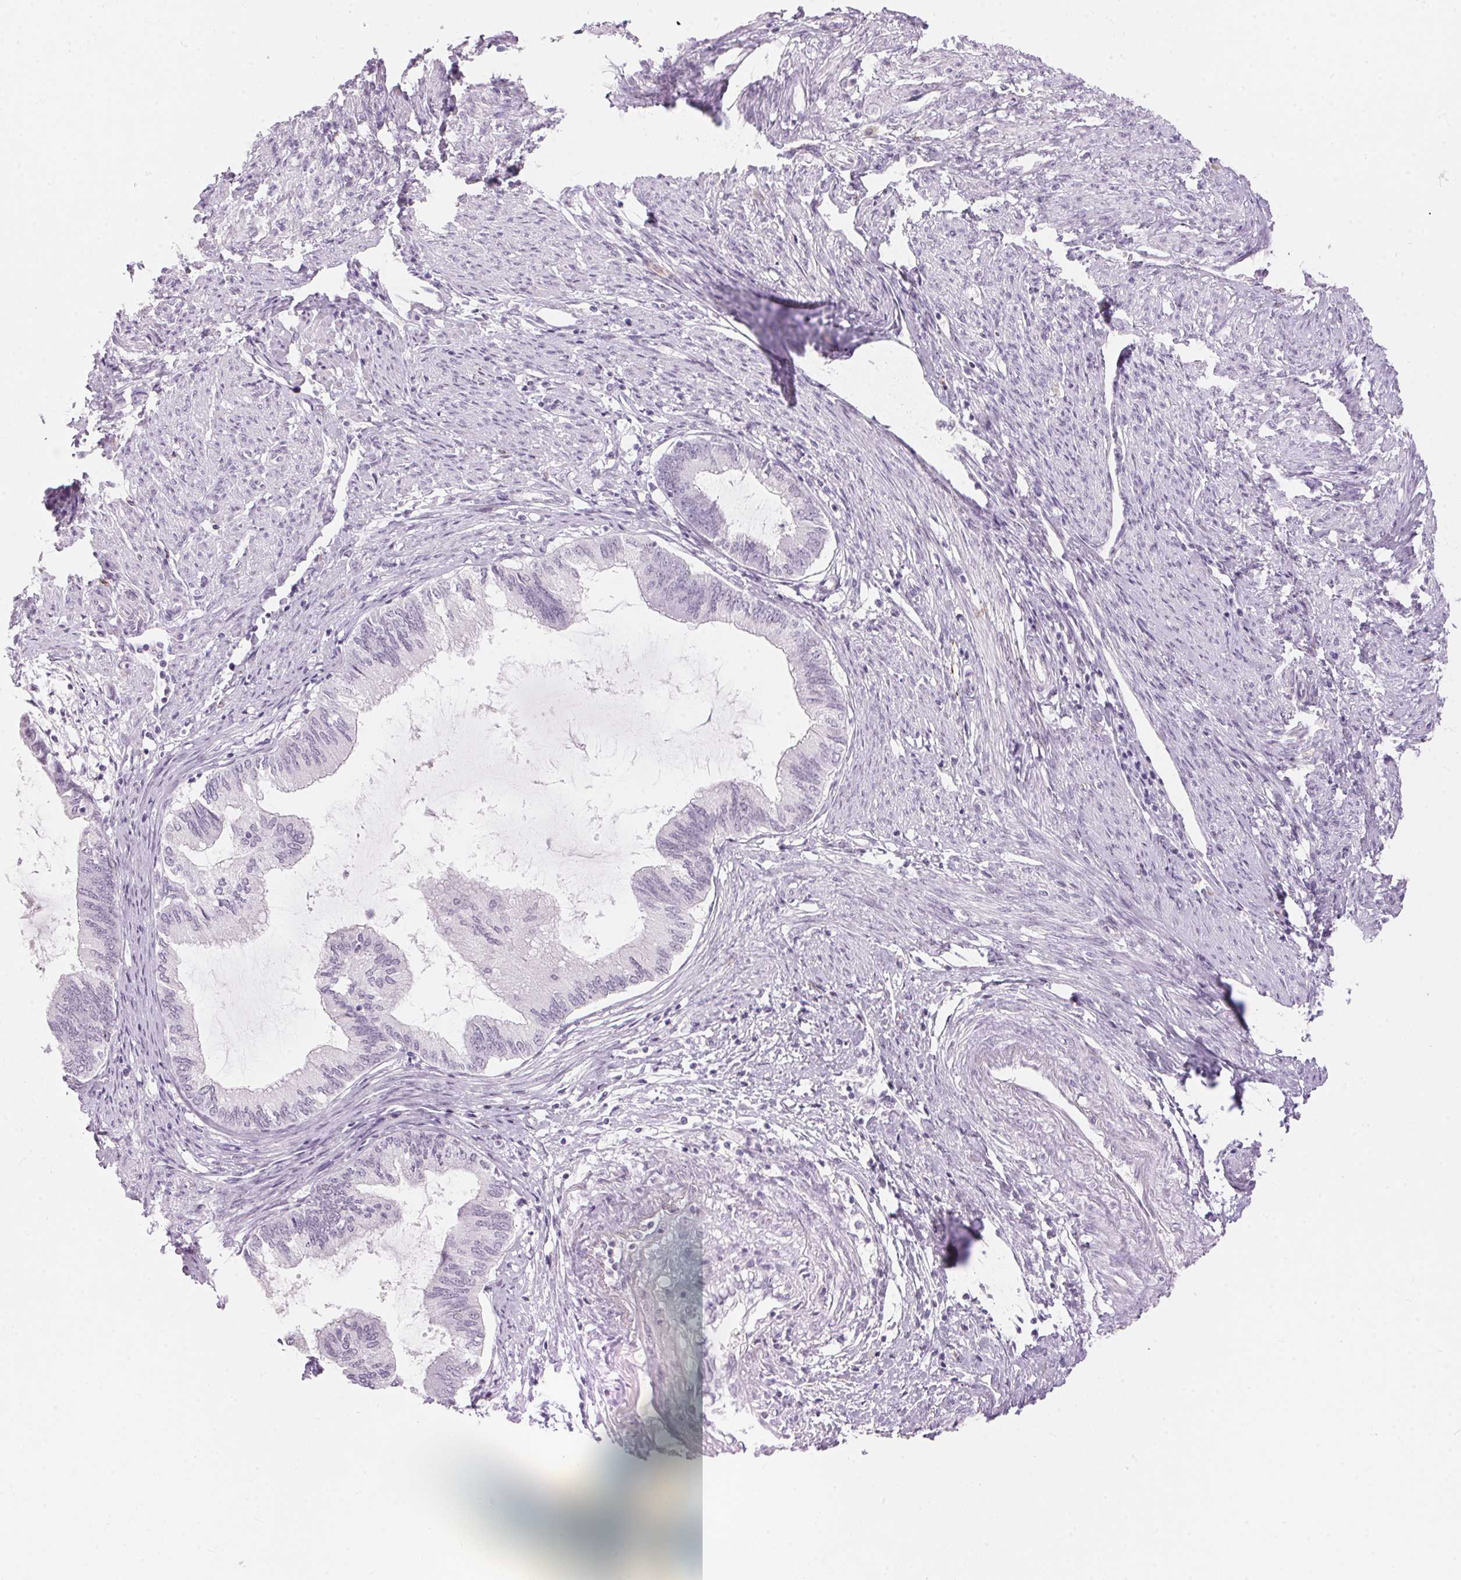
{"staining": {"intensity": "negative", "quantity": "none", "location": "none"}, "tissue": "endometrial cancer", "cell_type": "Tumor cells", "image_type": "cancer", "snomed": [{"axis": "morphology", "description": "Adenocarcinoma, NOS"}, {"axis": "topography", "description": "Endometrium"}], "caption": "Immunohistochemistry (IHC) image of neoplastic tissue: adenocarcinoma (endometrial) stained with DAB exhibits no significant protein expression in tumor cells. The staining was performed using DAB (3,3'-diaminobenzidine) to visualize the protein expression in brown, while the nuclei were stained in blue with hematoxylin (Magnification: 20x).", "gene": "CADPS", "patient": {"sex": "female", "age": 86}}